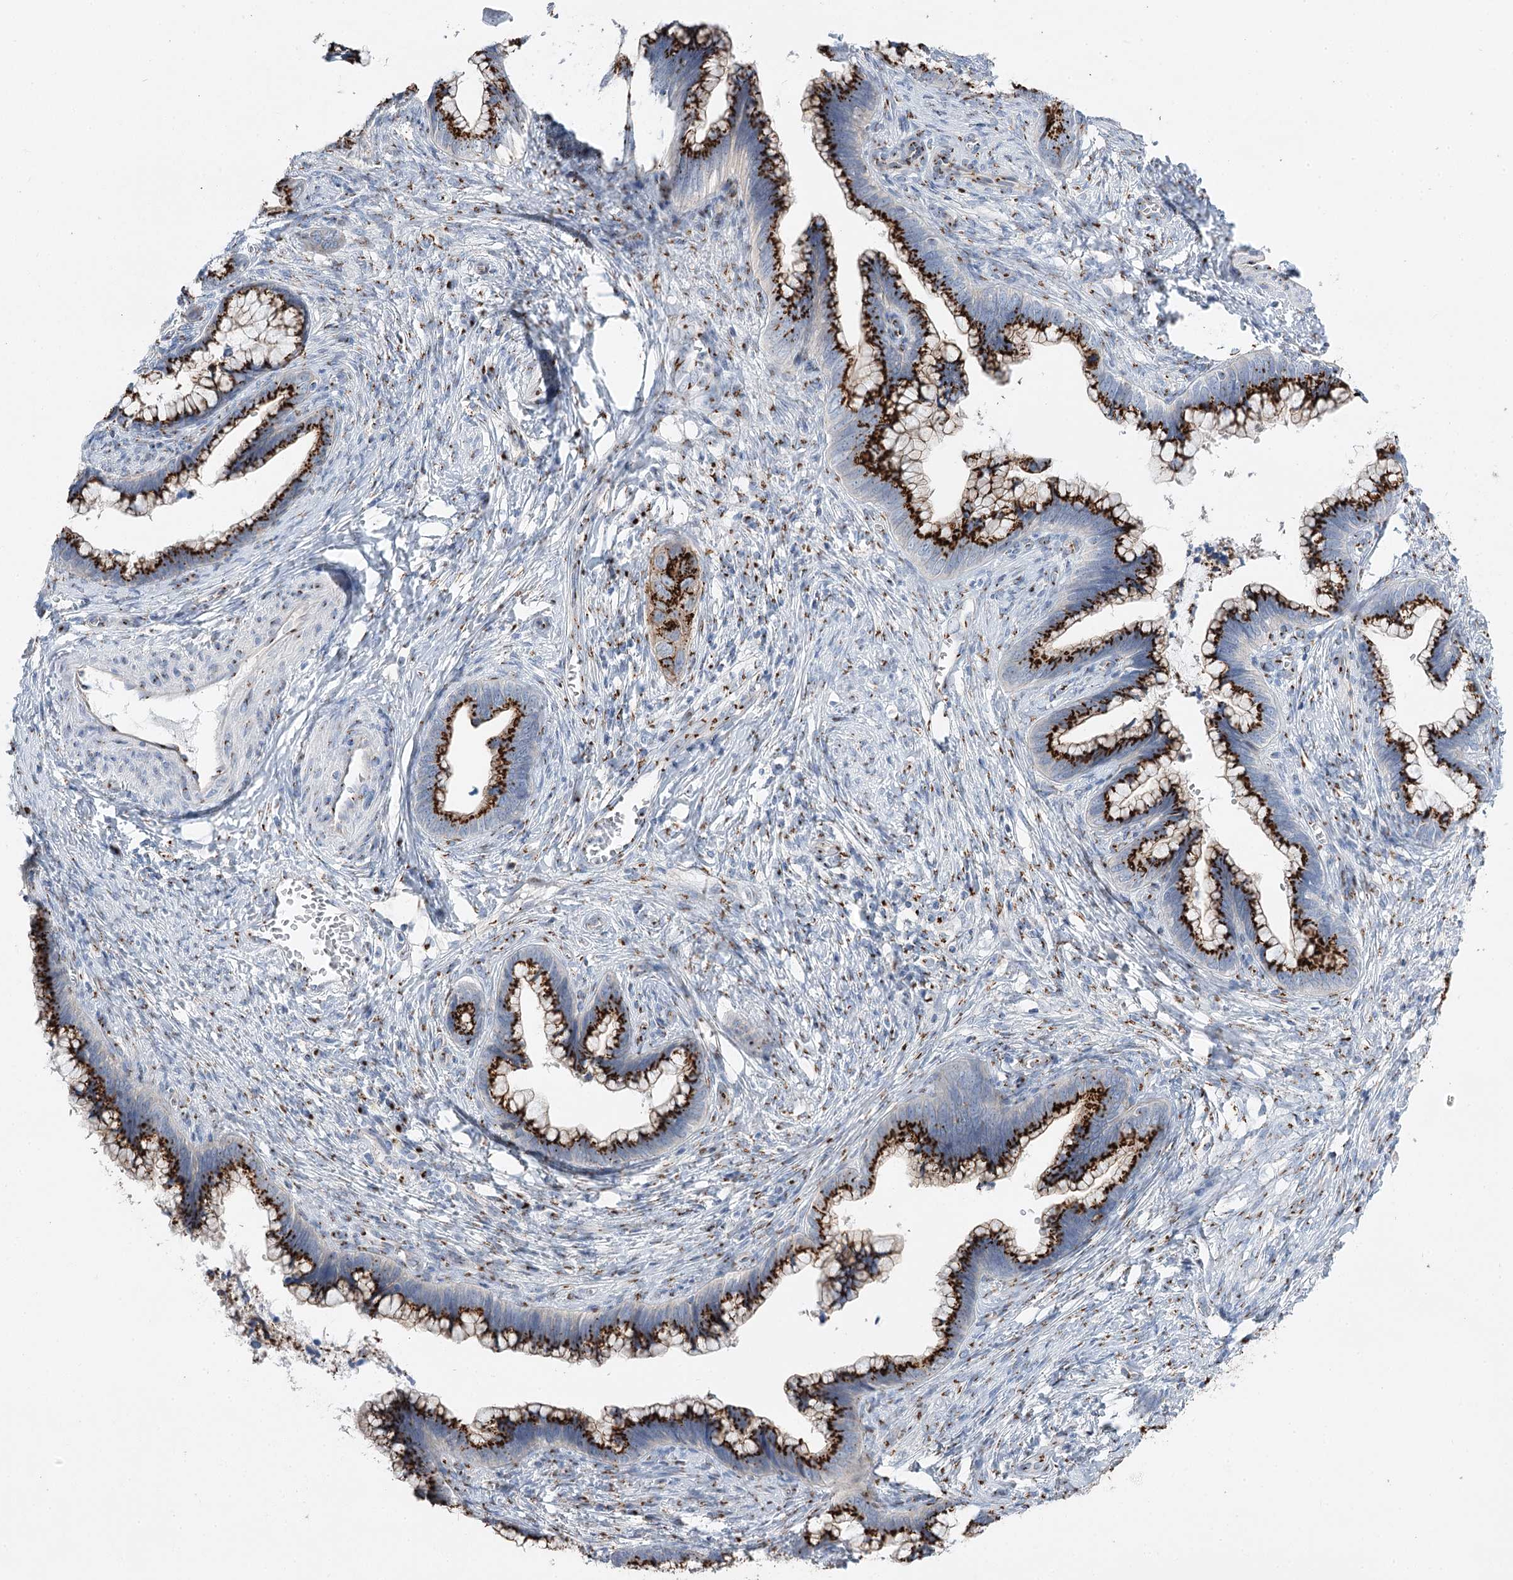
{"staining": {"intensity": "strong", "quantity": ">75%", "location": "cytoplasmic/membranous"}, "tissue": "cervical cancer", "cell_type": "Tumor cells", "image_type": "cancer", "snomed": [{"axis": "morphology", "description": "Adenocarcinoma, NOS"}, {"axis": "topography", "description": "Cervix"}], "caption": "A high amount of strong cytoplasmic/membranous staining is present in approximately >75% of tumor cells in cervical cancer (adenocarcinoma) tissue.", "gene": "TMEM165", "patient": {"sex": "female", "age": 44}}